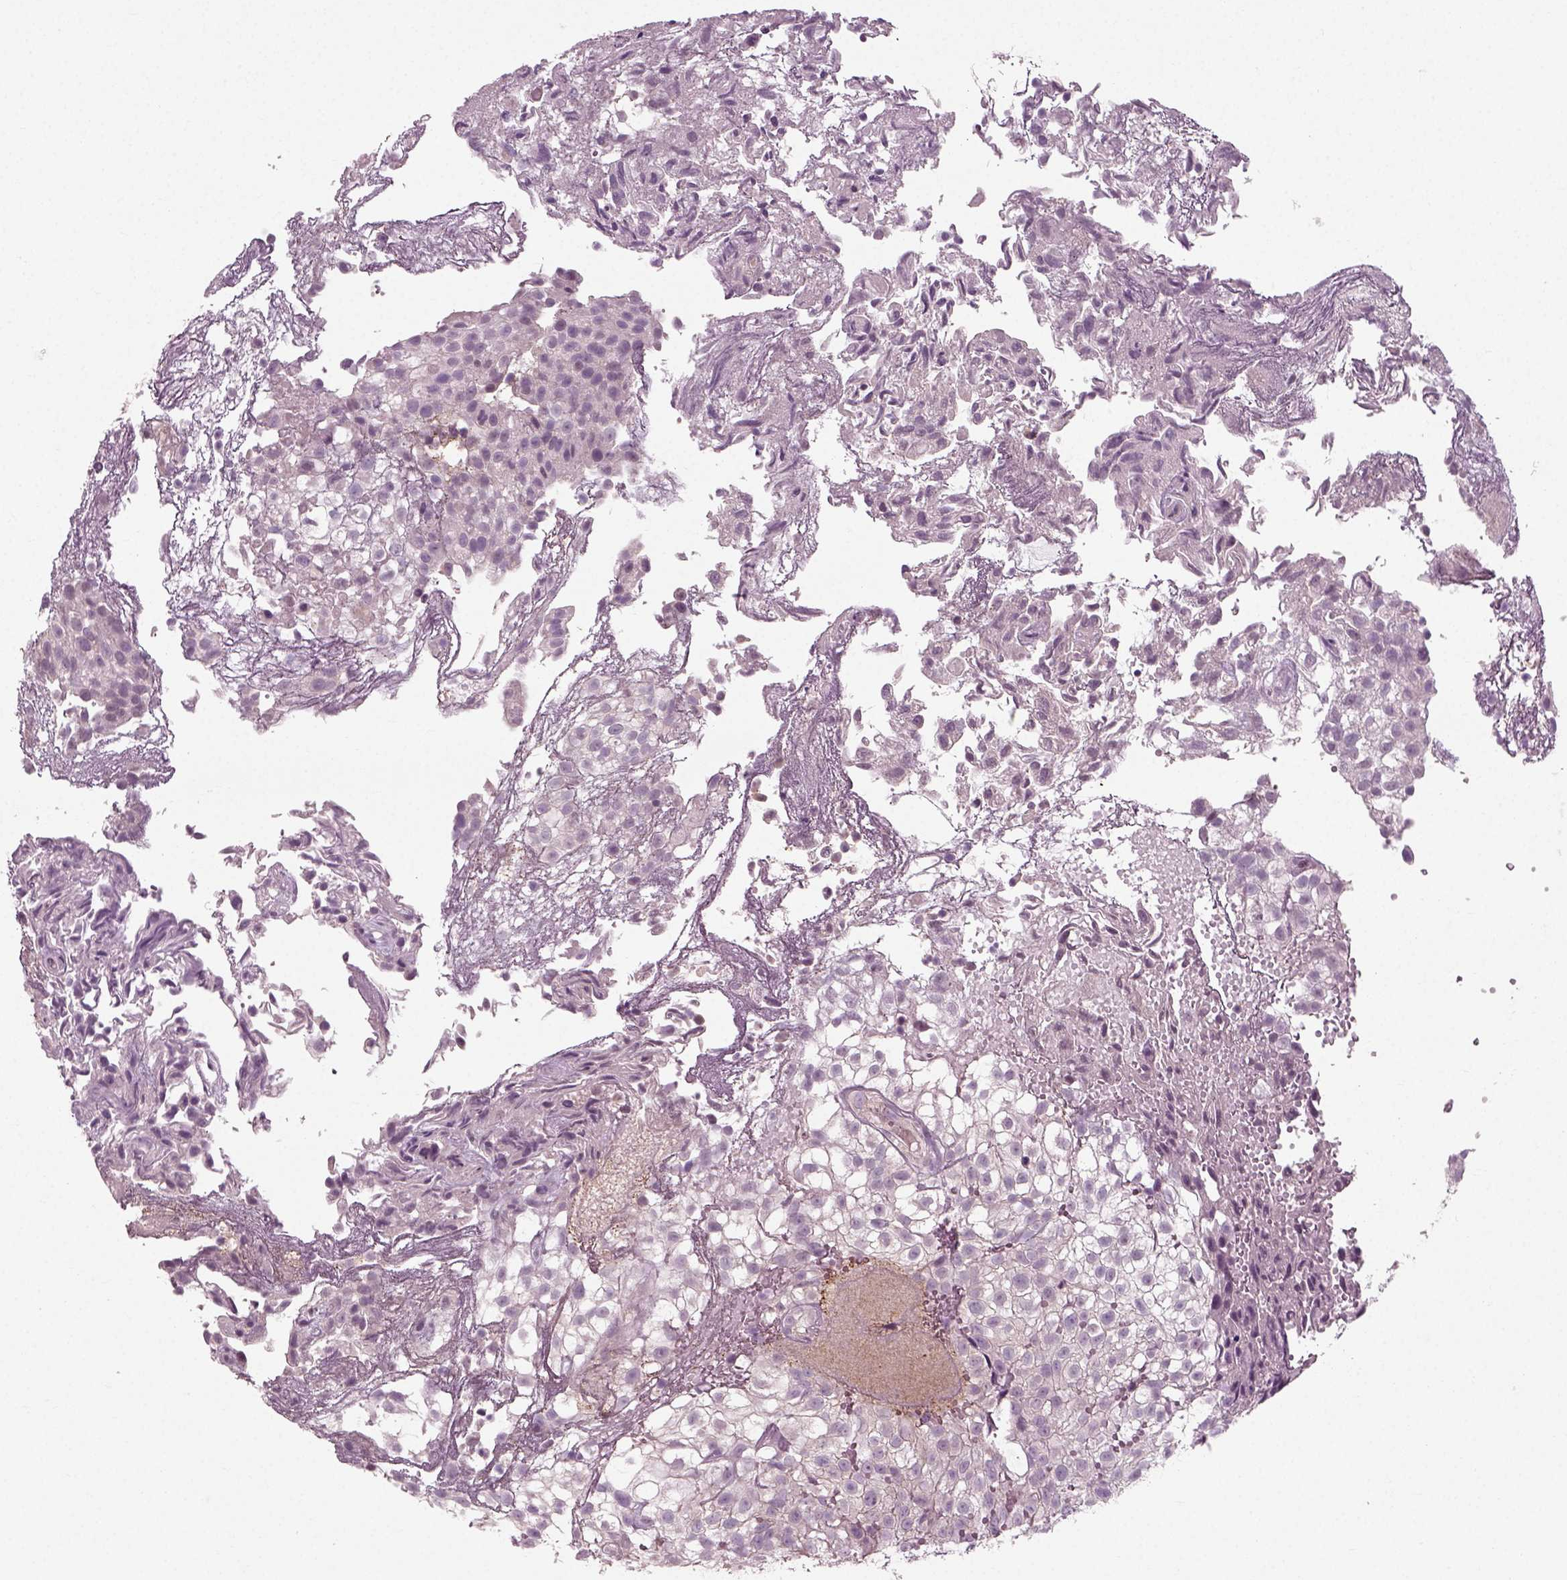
{"staining": {"intensity": "weak", "quantity": "<25%", "location": "cytoplasmic/membranous"}, "tissue": "urothelial cancer", "cell_type": "Tumor cells", "image_type": "cancer", "snomed": [{"axis": "morphology", "description": "Urothelial carcinoma, High grade"}, {"axis": "topography", "description": "Urinary bladder"}], "caption": "Tumor cells are negative for brown protein staining in urothelial cancer.", "gene": "RND2", "patient": {"sex": "male", "age": 56}}